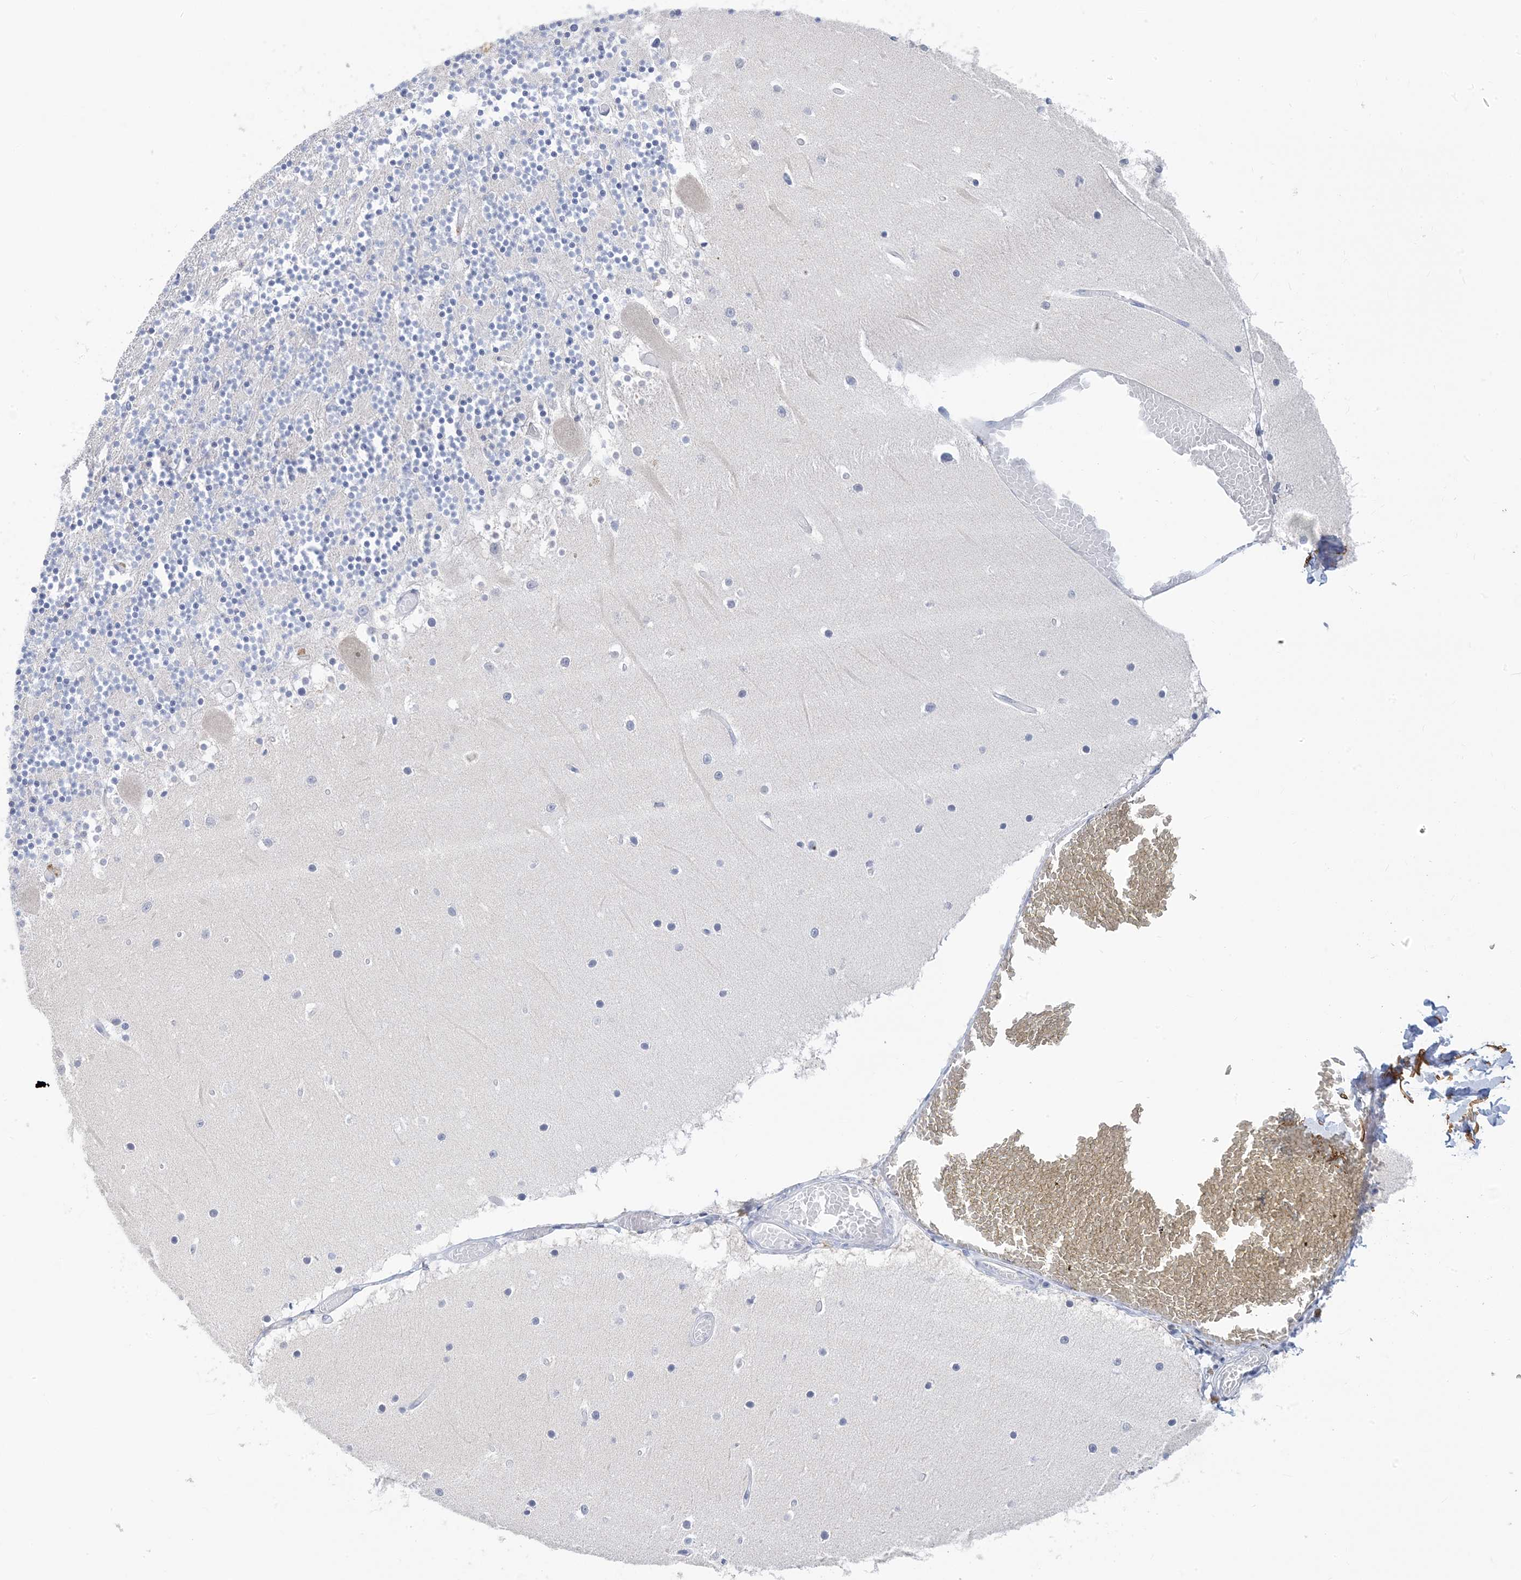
{"staining": {"intensity": "negative", "quantity": "none", "location": "none"}, "tissue": "cerebellum", "cell_type": "Cells in granular layer", "image_type": "normal", "snomed": [{"axis": "morphology", "description": "Normal tissue, NOS"}, {"axis": "topography", "description": "Cerebellum"}], "caption": "This is an immunohistochemistry (IHC) photomicrograph of unremarkable human cerebellum. There is no staining in cells in granular layer.", "gene": "SH3YL1", "patient": {"sex": "female", "age": 28}}